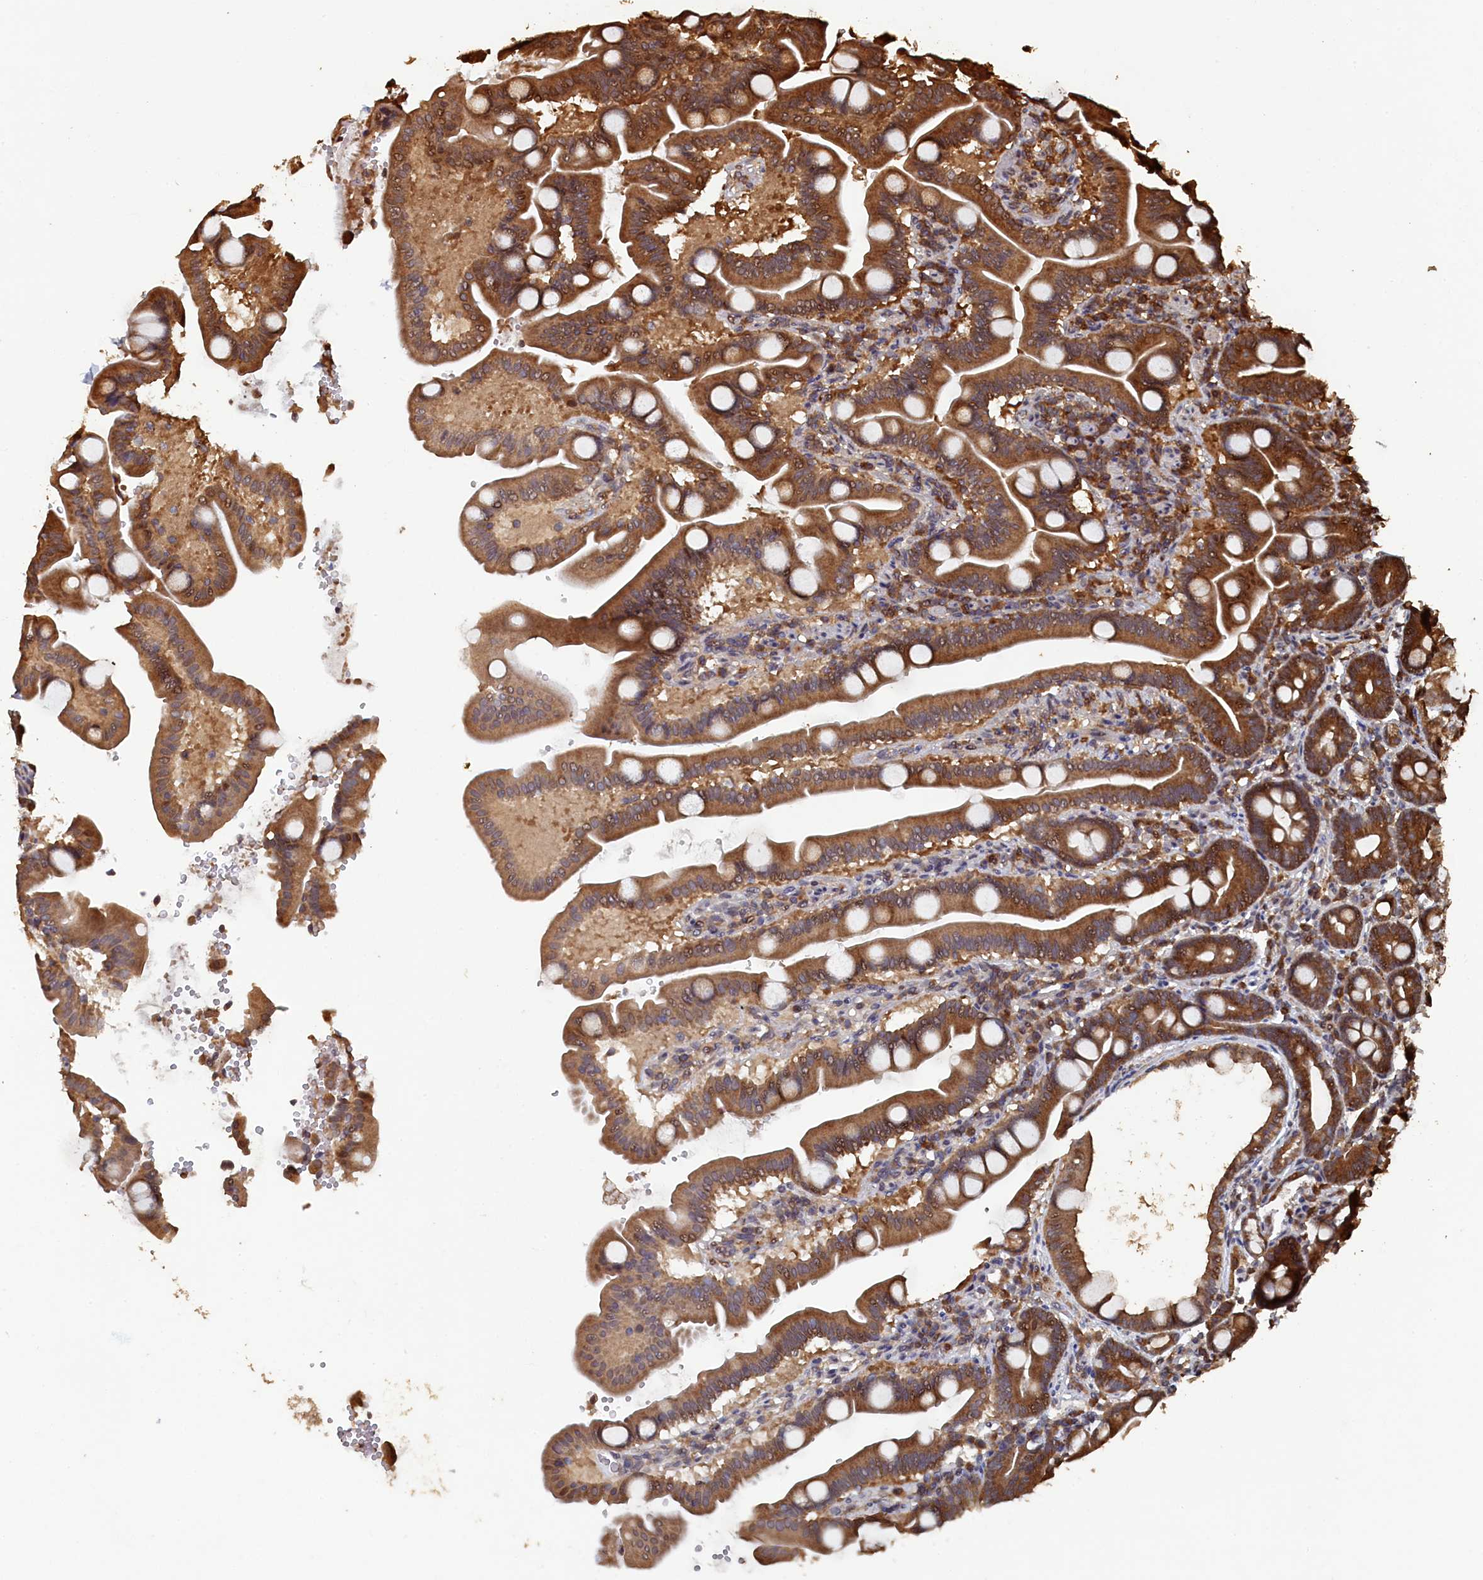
{"staining": {"intensity": "moderate", "quantity": ">75%", "location": "cytoplasmic/membranous"}, "tissue": "duodenum", "cell_type": "Glandular cells", "image_type": "normal", "snomed": [{"axis": "morphology", "description": "Normal tissue, NOS"}, {"axis": "topography", "description": "Duodenum"}], "caption": "Immunohistochemistry of unremarkable human duodenum reveals medium levels of moderate cytoplasmic/membranous staining in approximately >75% of glandular cells. The staining was performed using DAB, with brown indicating positive protein expression. Nuclei are stained blue with hematoxylin.", "gene": "PIGN", "patient": {"sex": "male", "age": 54}}